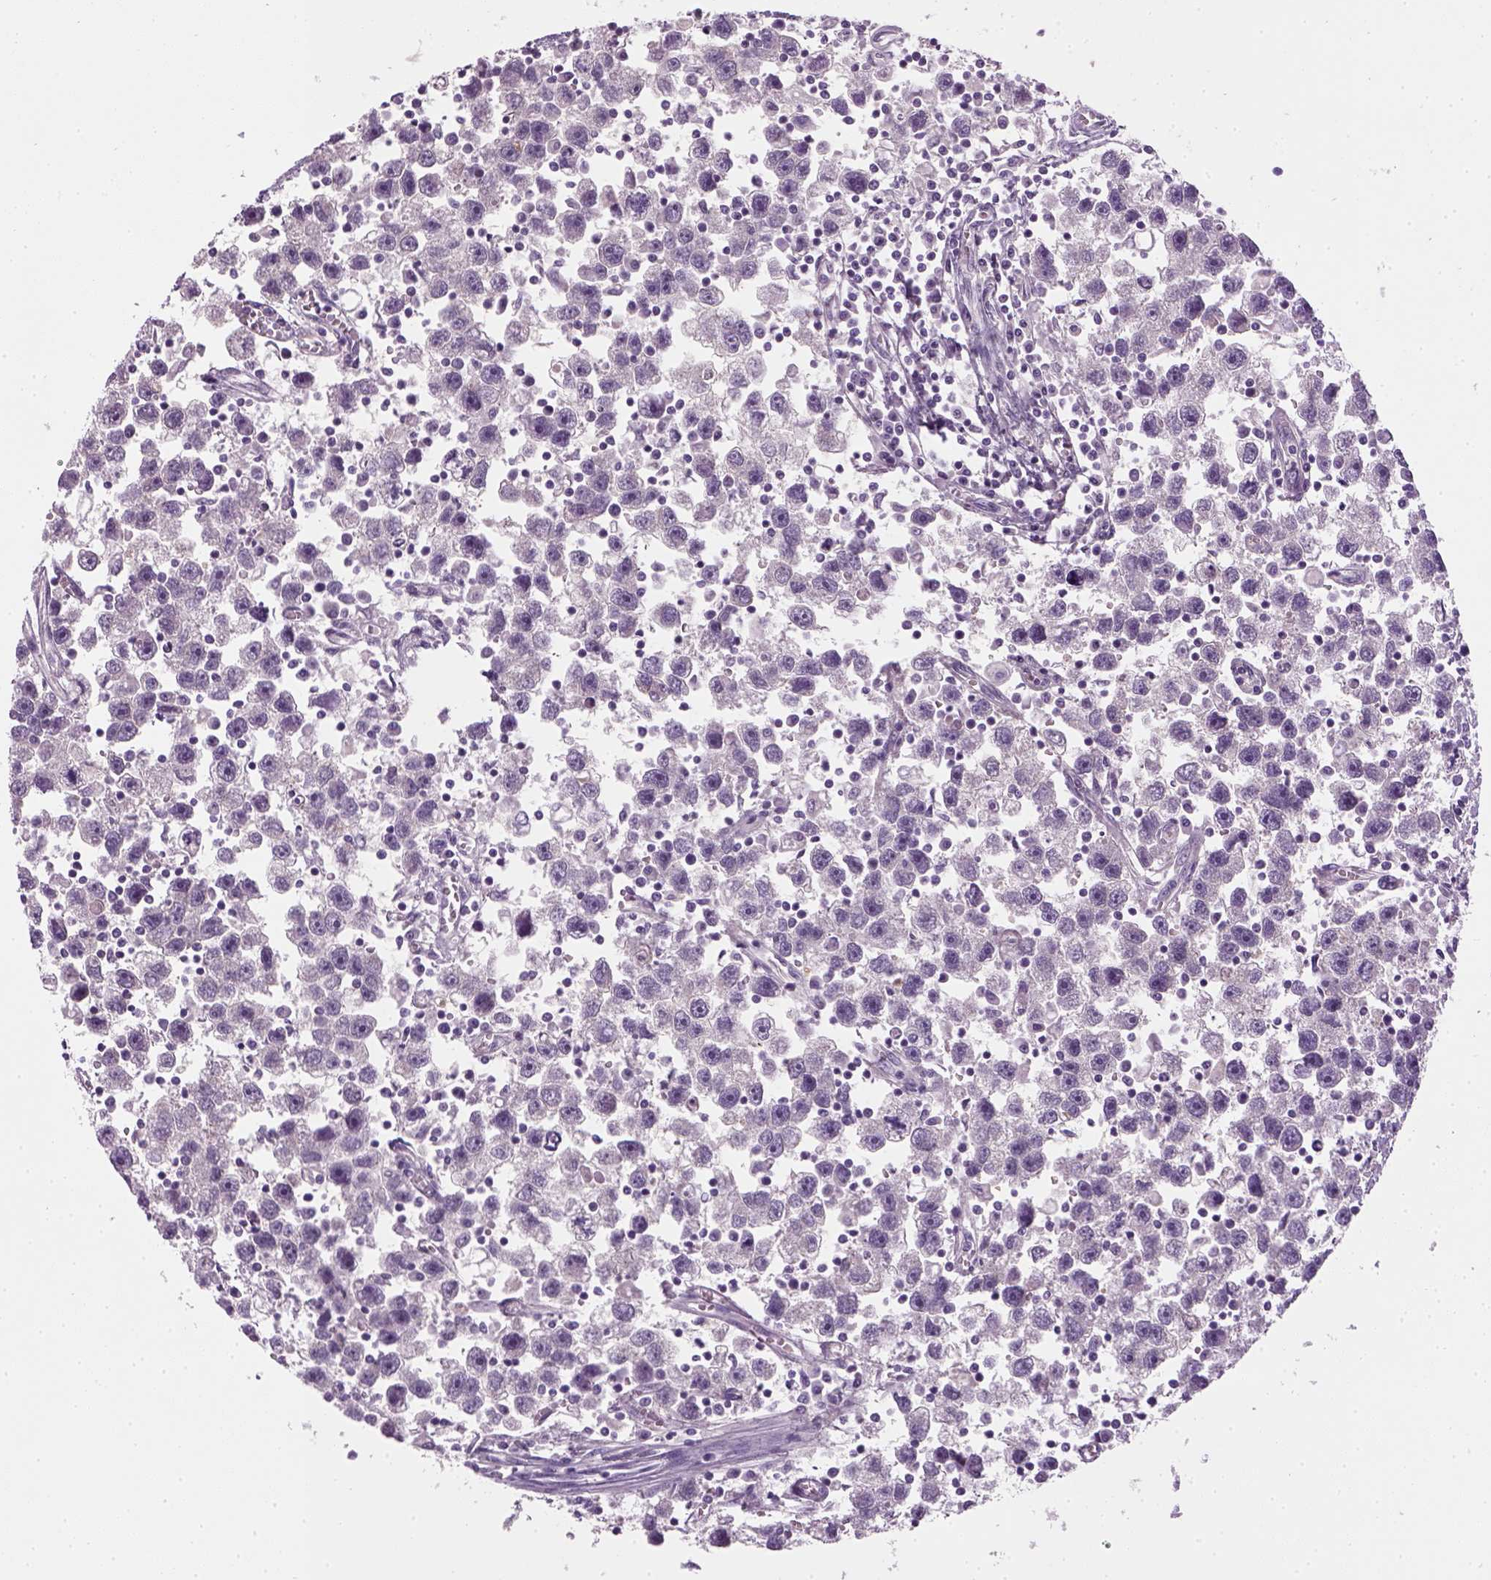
{"staining": {"intensity": "negative", "quantity": "none", "location": "none"}, "tissue": "testis cancer", "cell_type": "Tumor cells", "image_type": "cancer", "snomed": [{"axis": "morphology", "description": "Seminoma, NOS"}, {"axis": "topography", "description": "Testis"}], "caption": "Seminoma (testis) stained for a protein using immunohistochemistry (IHC) demonstrates no positivity tumor cells.", "gene": "ELOVL3", "patient": {"sex": "male", "age": 30}}